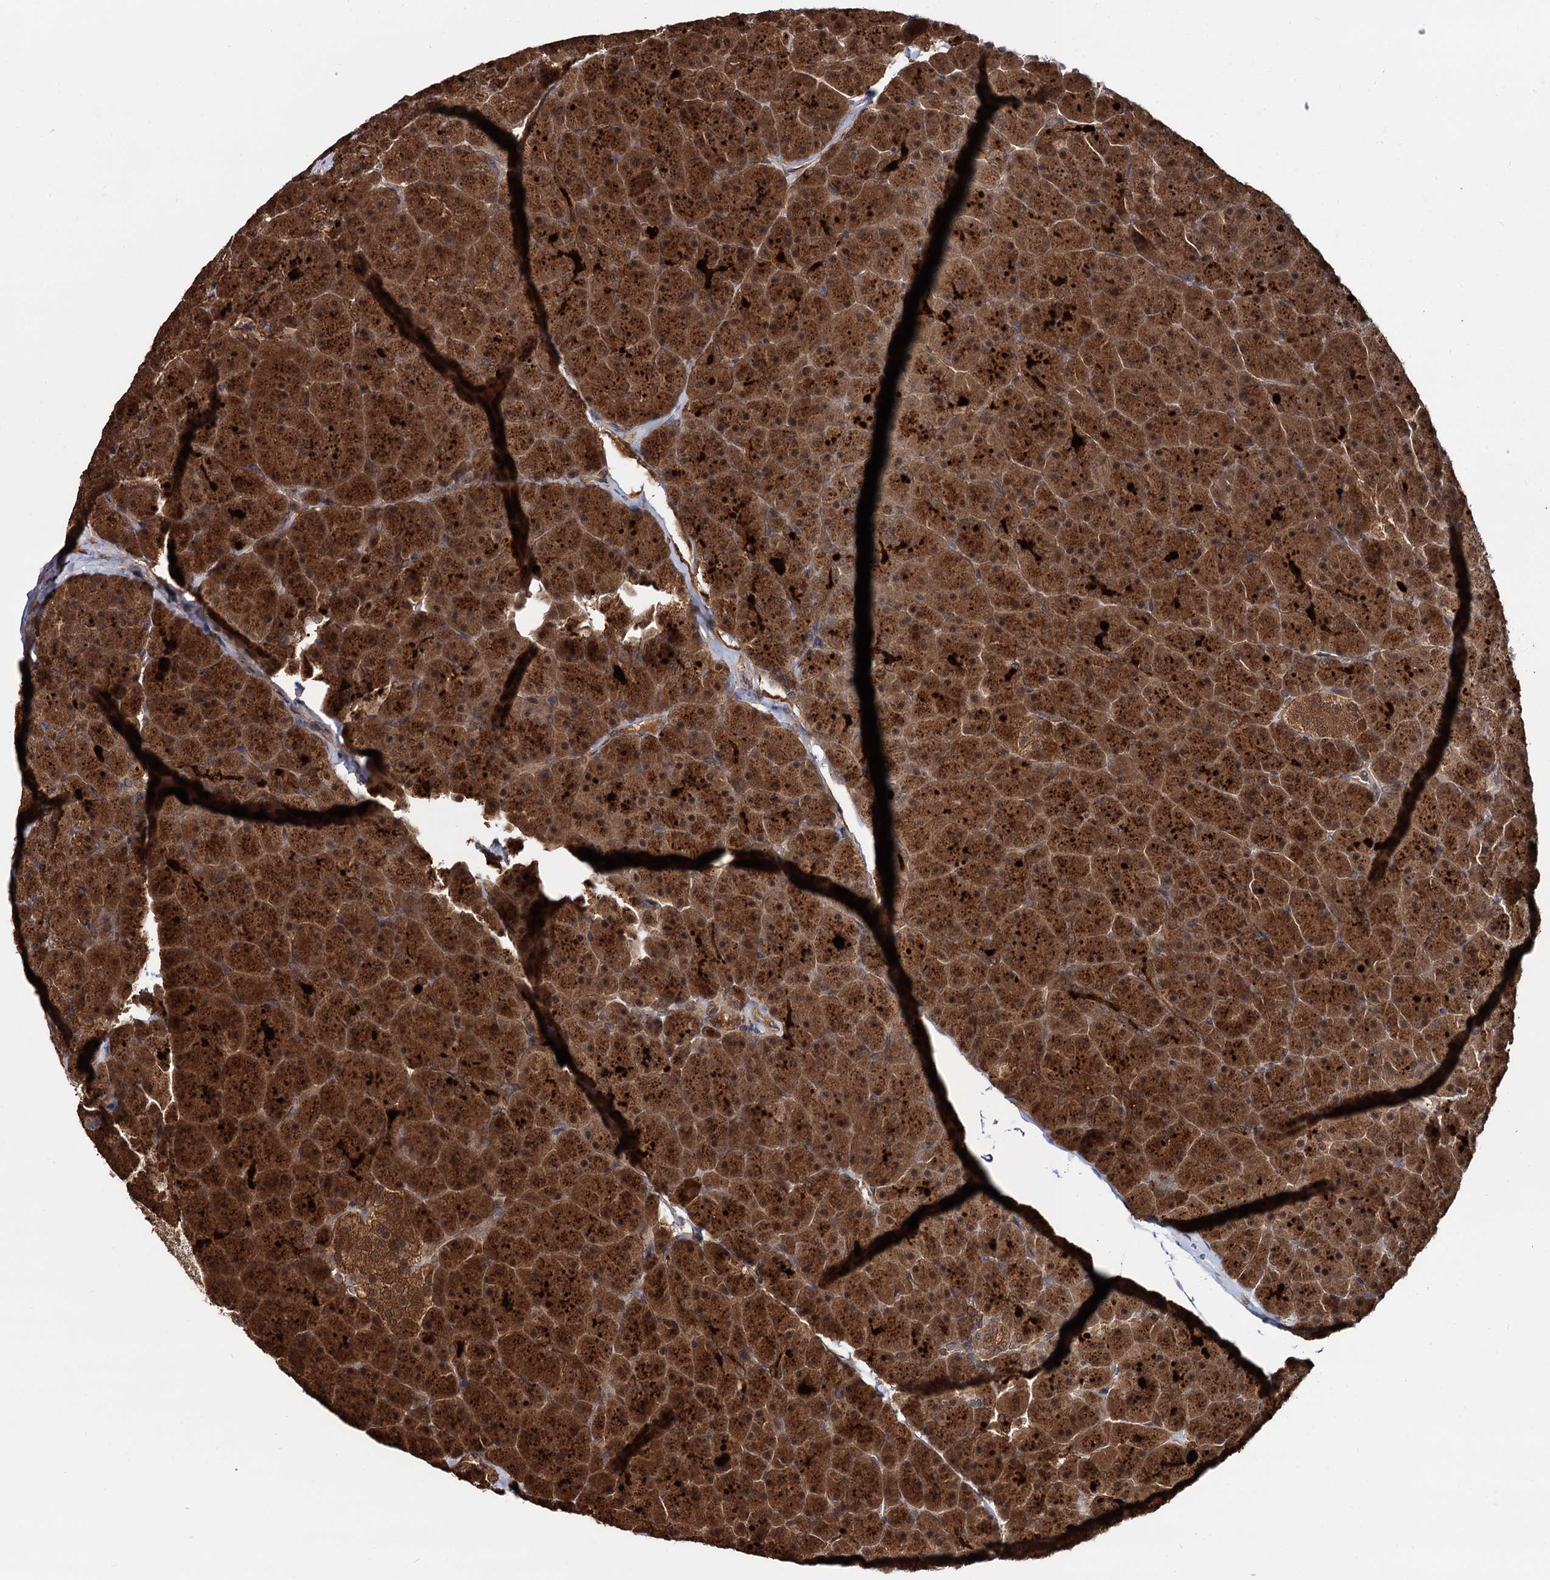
{"staining": {"intensity": "strong", "quantity": ">75%", "location": "cytoplasmic/membranous,nuclear"}, "tissue": "pancreas", "cell_type": "Exocrine glandular cells", "image_type": "normal", "snomed": [{"axis": "morphology", "description": "Normal tissue, NOS"}, {"axis": "topography", "description": "Pancreas"}], "caption": "DAB immunohistochemical staining of unremarkable human pancreas displays strong cytoplasmic/membranous,nuclear protein staining in approximately >75% of exocrine glandular cells.", "gene": "SELENOP", "patient": {"sex": "male", "age": 36}}